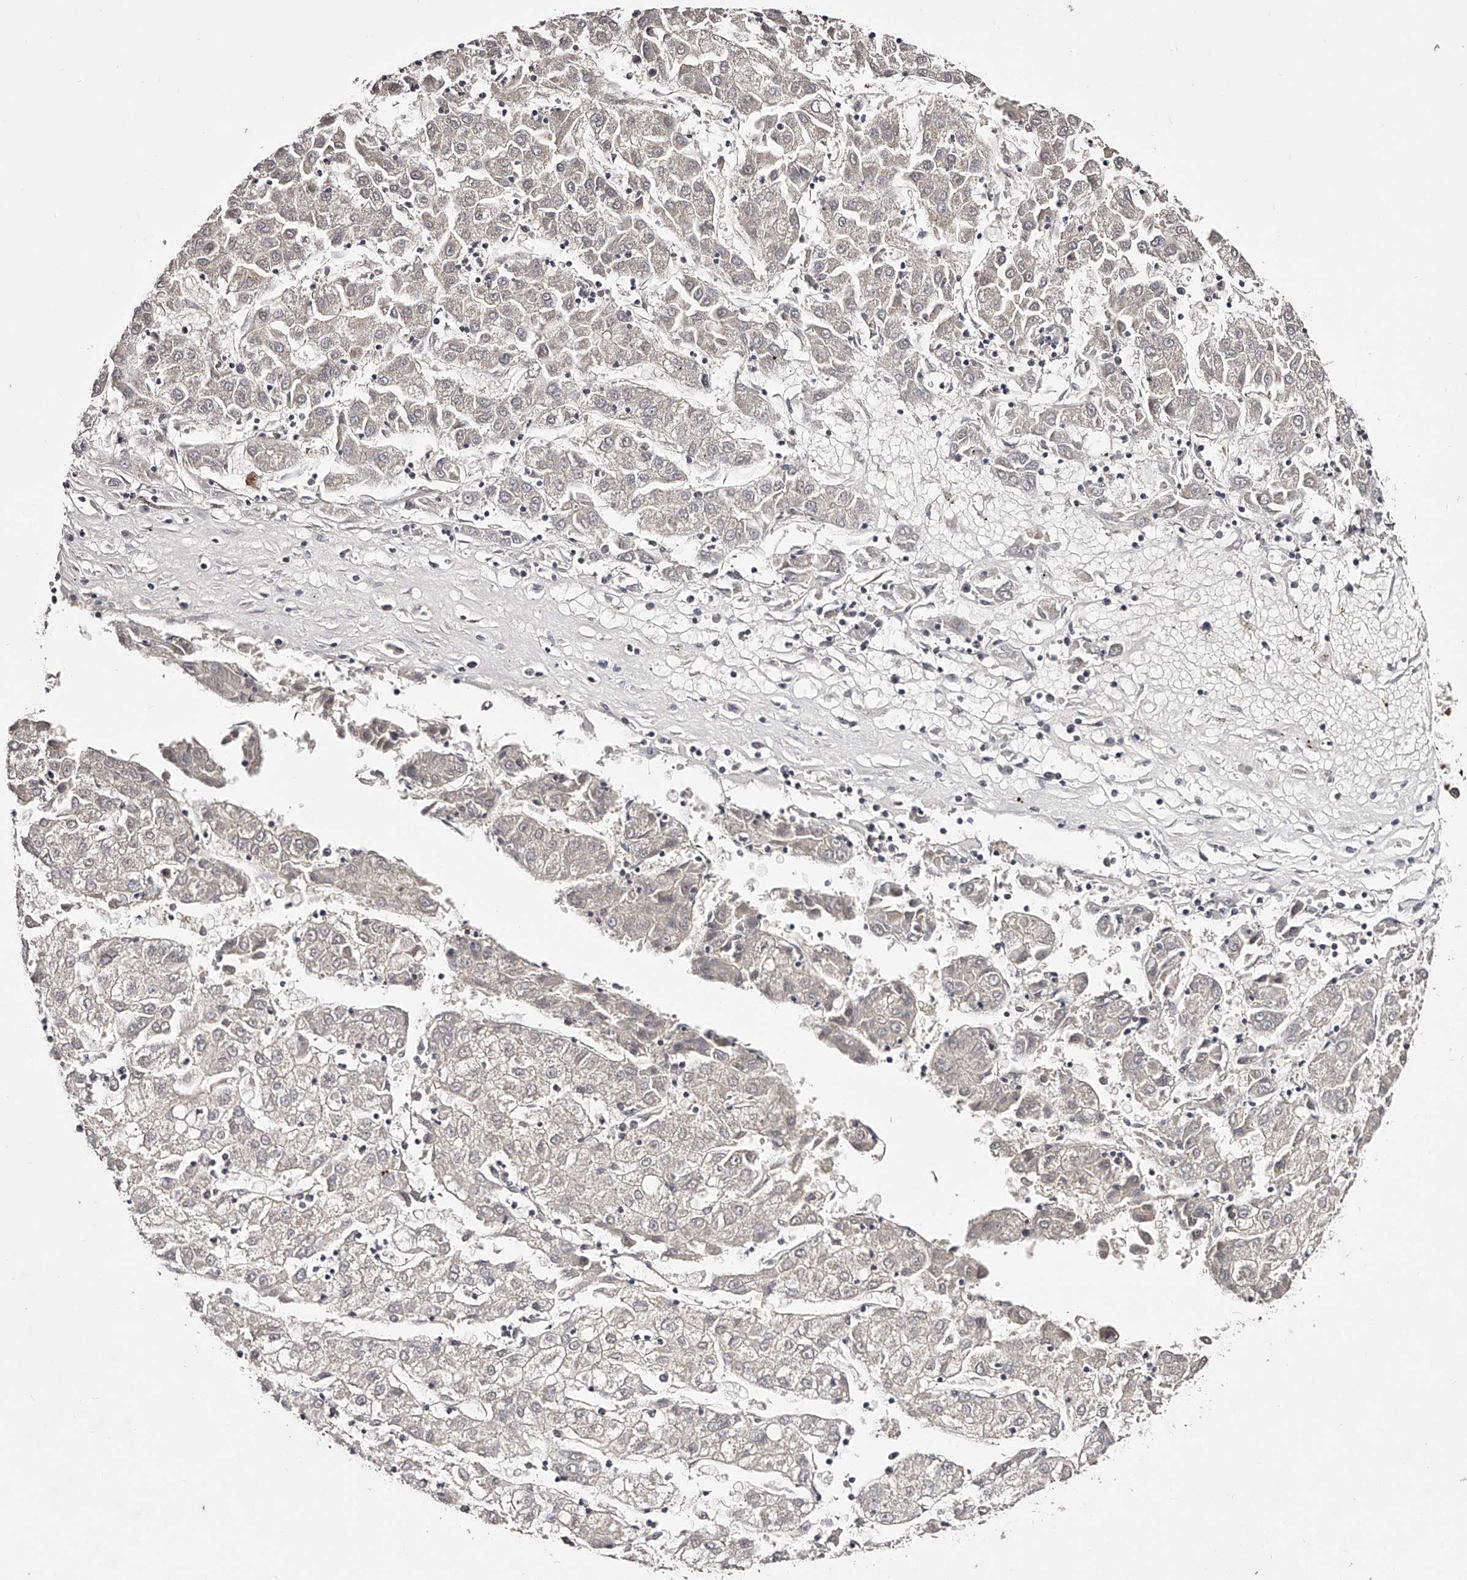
{"staining": {"intensity": "negative", "quantity": "none", "location": "none"}, "tissue": "liver cancer", "cell_type": "Tumor cells", "image_type": "cancer", "snomed": [{"axis": "morphology", "description": "Carcinoma, Hepatocellular, NOS"}, {"axis": "topography", "description": "Liver"}], "caption": "Tumor cells are negative for protein expression in human liver cancer. Nuclei are stained in blue.", "gene": "USP21", "patient": {"sex": "male", "age": 72}}